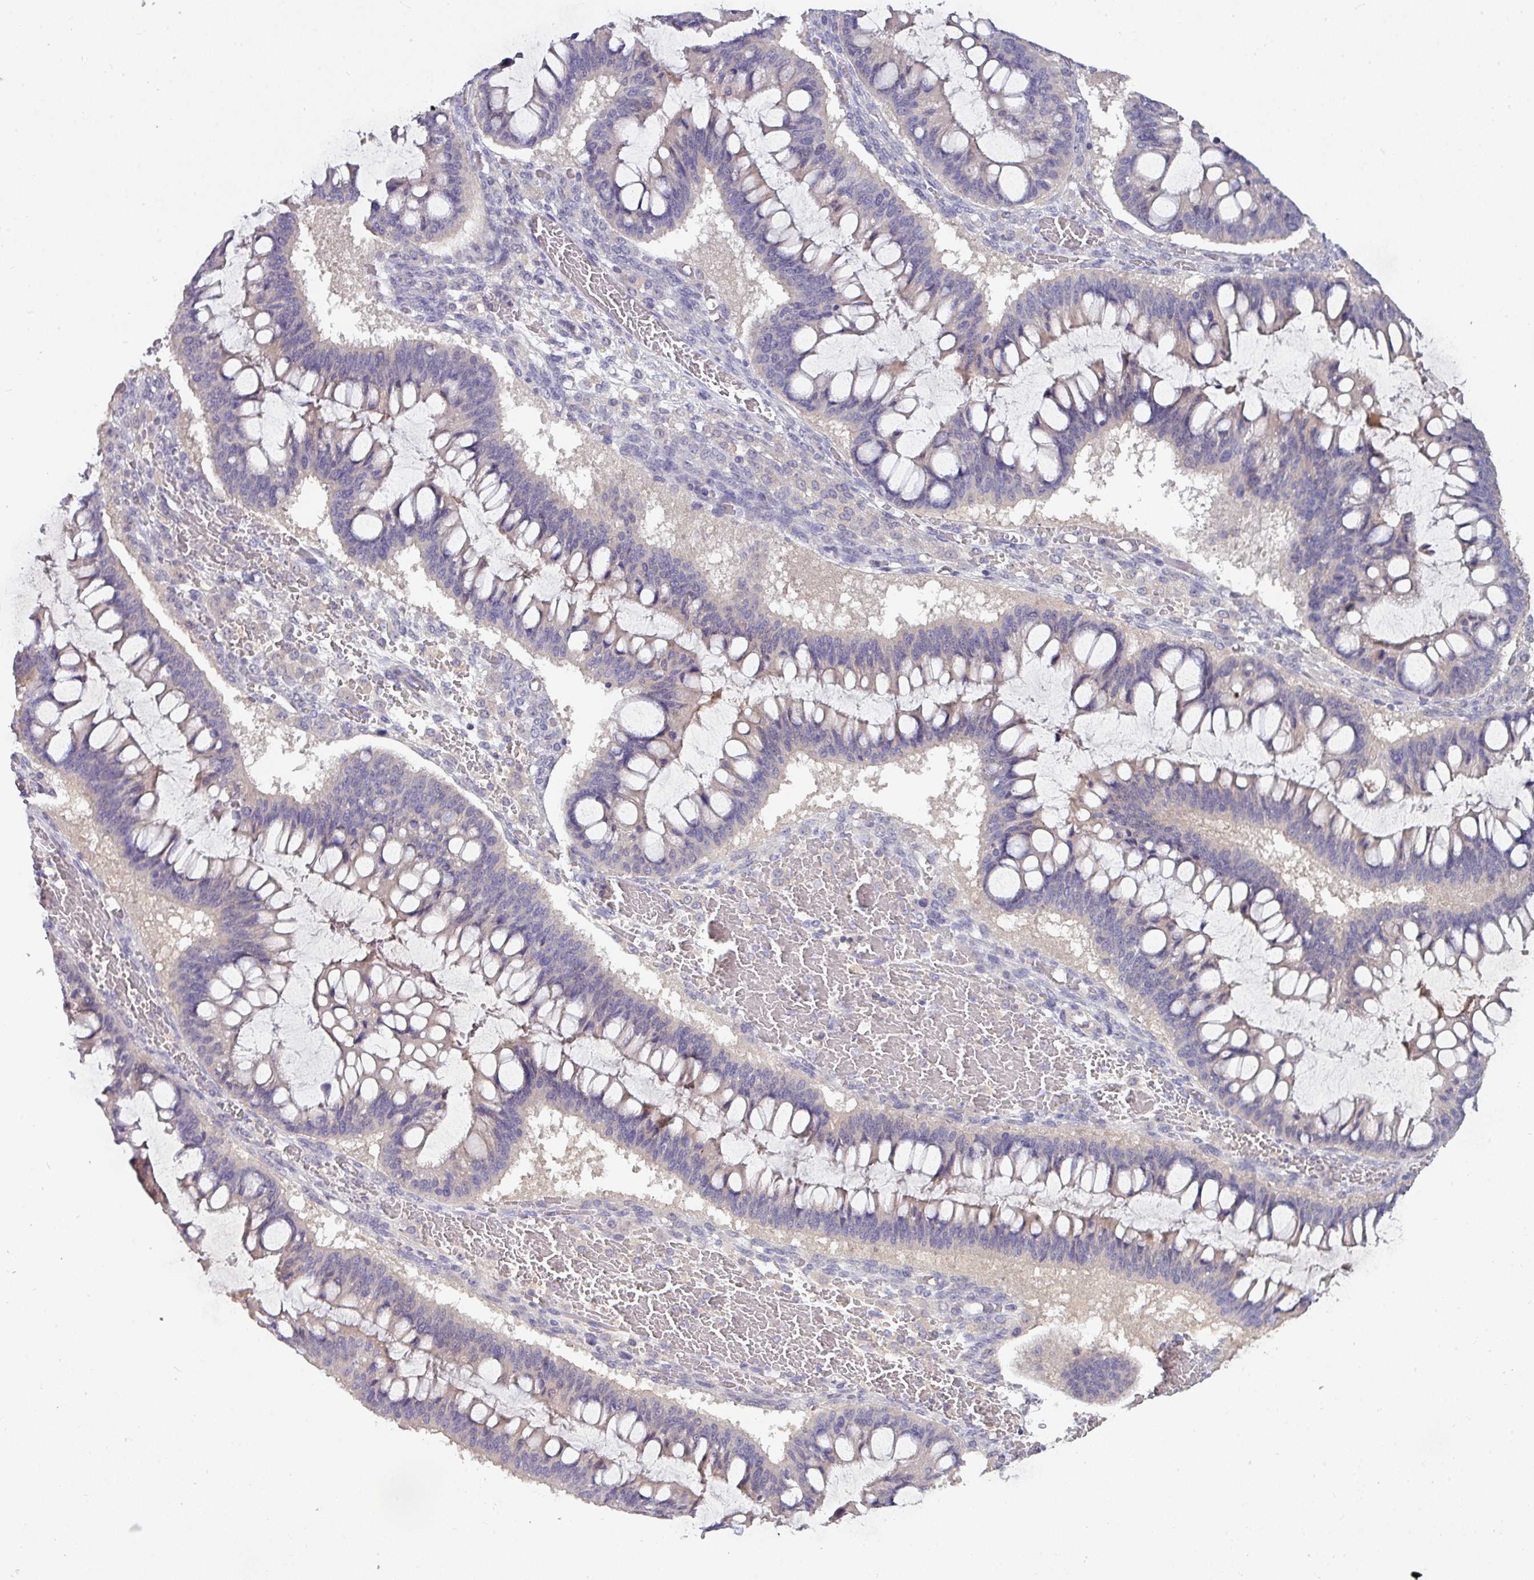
{"staining": {"intensity": "negative", "quantity": "none", "location": "none"}, "tissue": "ovarian cancer", "cell_type": "Tumor cells", "image_type": "cancer", "snomed": [{"axis": "morphology", "description": "Cystadenocarcinoma, mucinous, NOS"}, {"axis": "topography", "description": "Ovary"}], "caption": "Human ovarian cancer (mucinous cystadenocarcinoma) stained for a protein using immunohistochemistry (IHC) displays no positivity in tumor cells.", "gene": "AEBP2", "patient": {"sex": "female", "age": 73}}